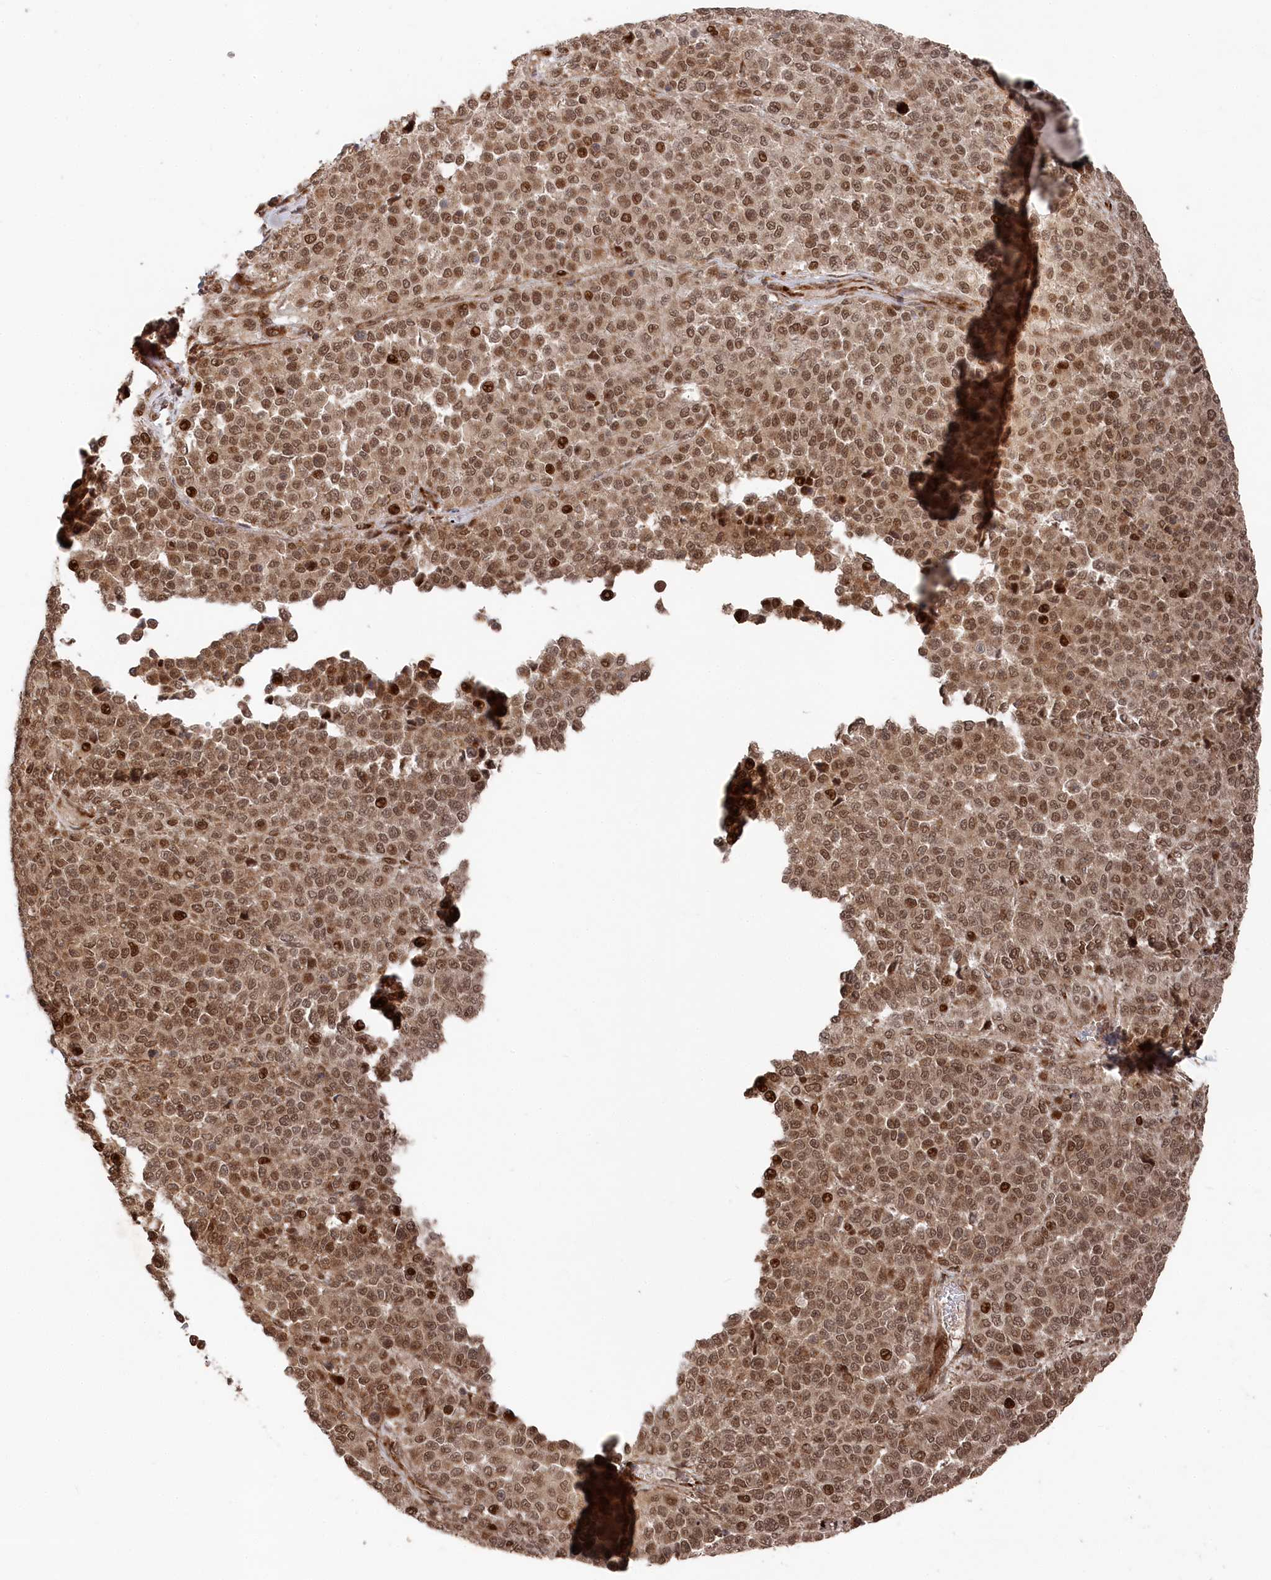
{"staining": {"intensity": "moderate", "quantity": ">75%", "location": "nuclear"}, "tissue": "melanoma", "cell_type": "Tumor cells", "image_type": "cancer", "snomed": [{"axis": "morphology", "description": "Malignant melanoma, Metastatic site"}, {"axis": "topography", "description": "Pancreas"}], "caption": "A high-resolution photomicrograph shows immunohistochemistry (IHC) staining of melanoma, which reveals moderate nuclear expression in about >75% of tumor cells. The protein of interest is stained brown, and the nuclei are stained in blue (DAB (3,3'-diaminobenzidine) IHC with brightfield microscopy, high magnification).", "gene": "POLR3A", "patient": {"sex": "female", "age": 30}}